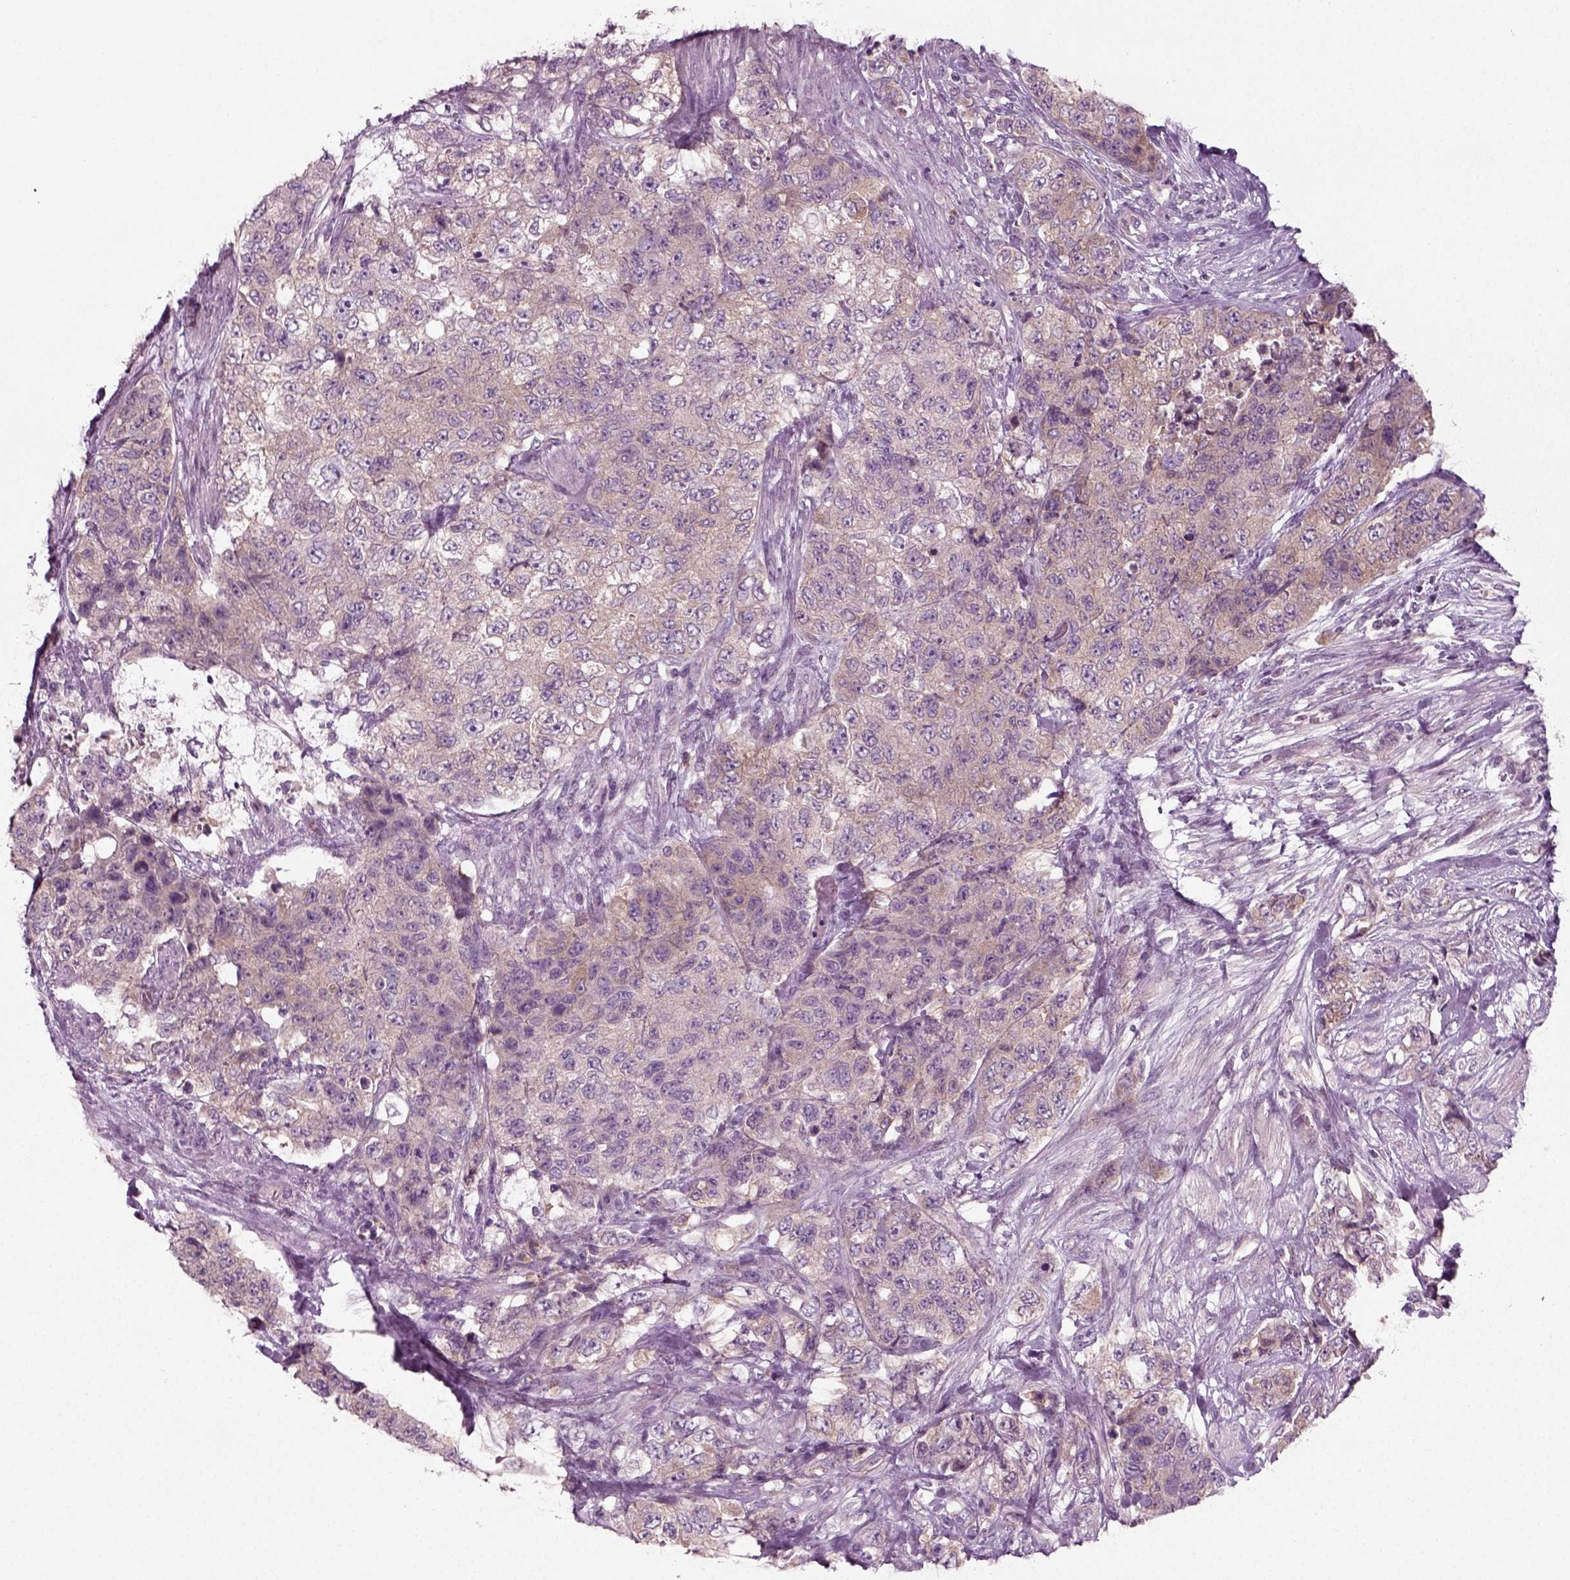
{"staining": {"intensity": "weak", "quantity": ">75%", "location": "cytoplasmic/membranous"}, "tissue": "urothelial cancer", "cell_type": "Tumor cells", "image_type": "cancer", "snomed": [{"axis": "morphology", "description": "Urothelial carcinoma, High grade"}, {"axis": "topography", "description": "Urinary bladder"}], "caption": "Tumor cells exhibit weak cytoplasmic/membranous expression in about >75% of cells in urothelial carcinoma (high-grade). (DAB = brown stain, brightfield microscopy at high magnification).", "gene": "RND2", "patient": {"sex": "female", "age": 78}}